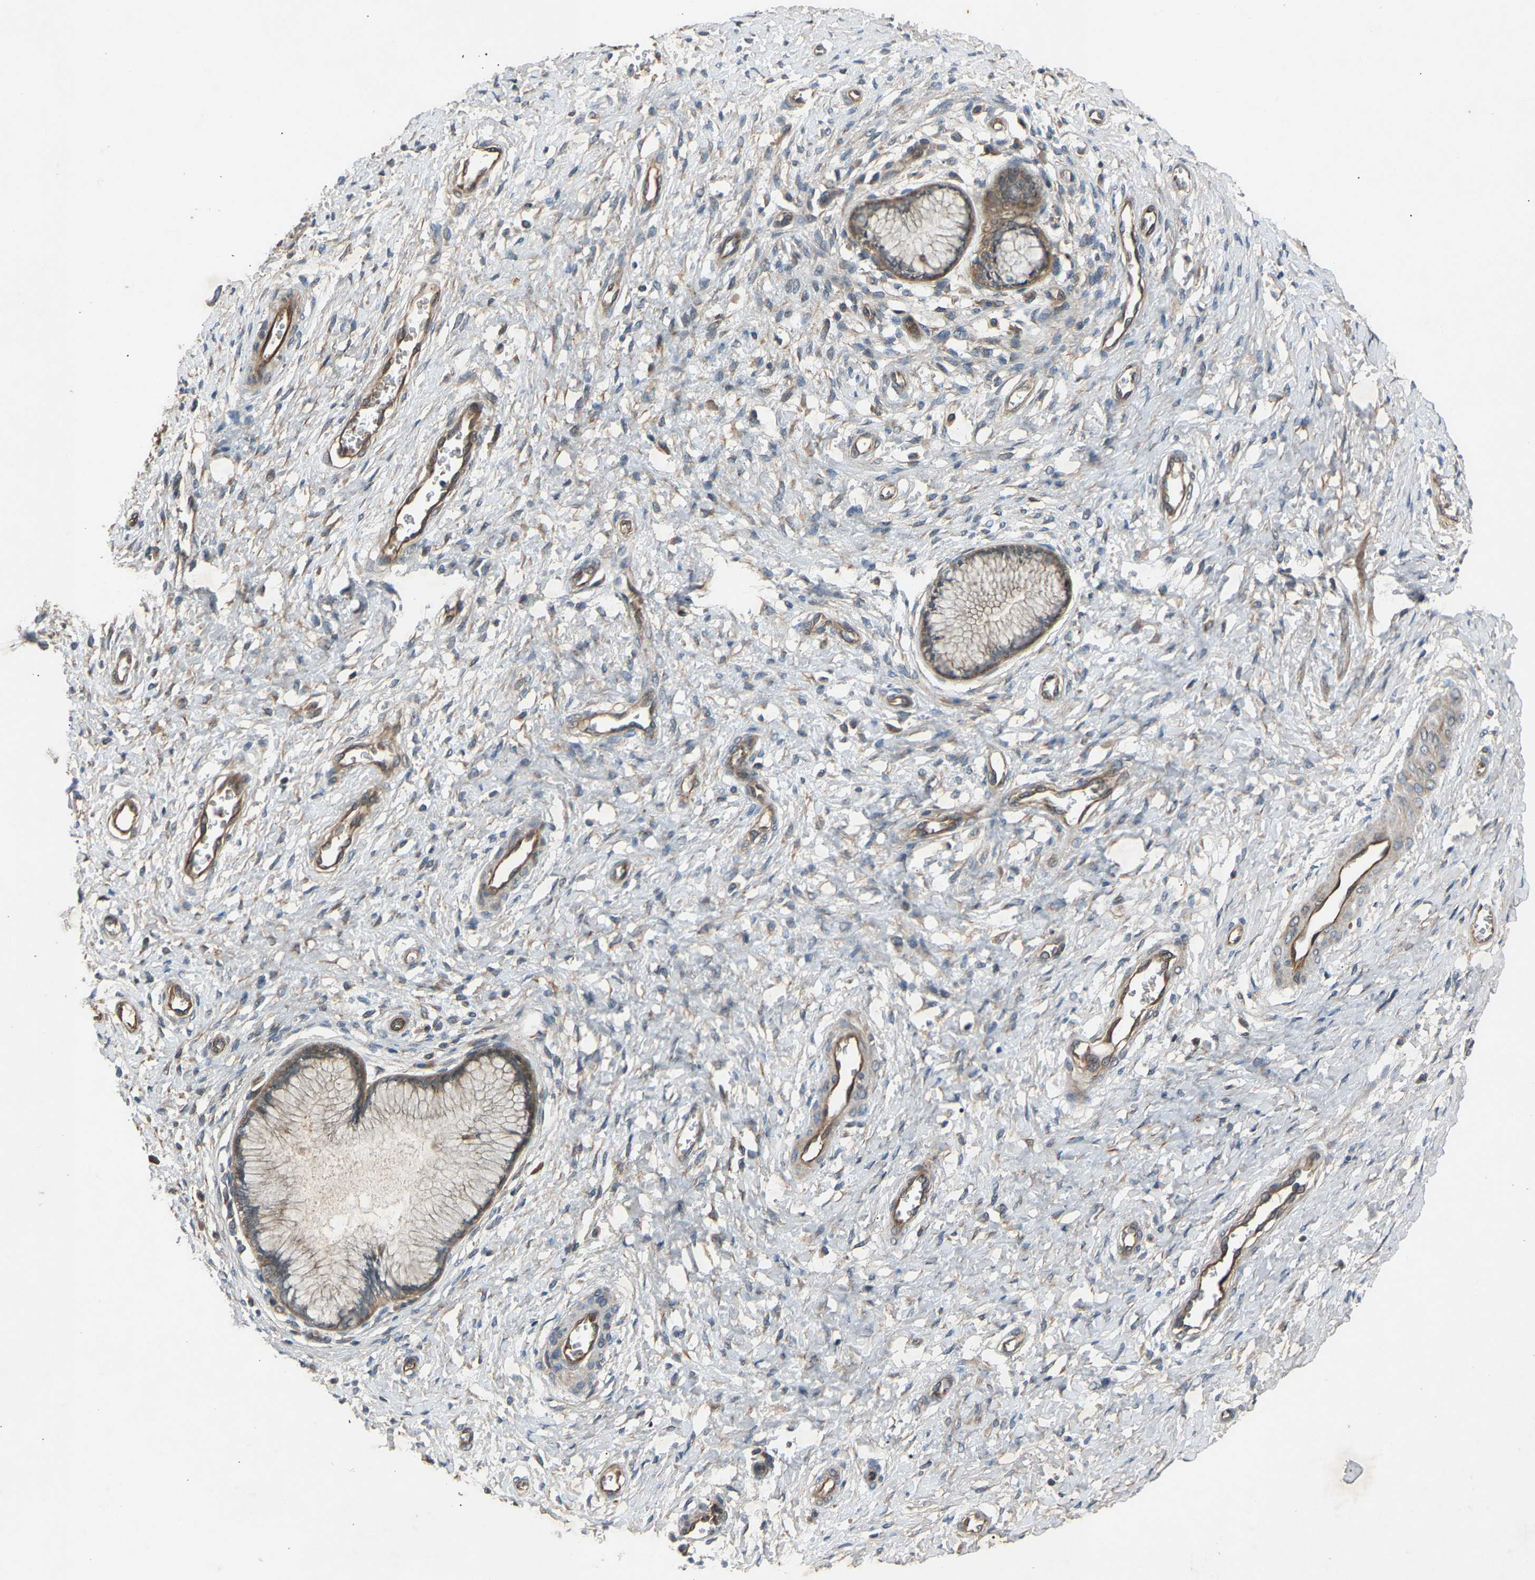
{"staining": {"intensity": "weak", "quantity": ">75%", "location": "cytoplasmic/membranous"}, "tissue": "cervix", "cell_type": "Glandular cells", "image_type": "normal", "snomed": [{"axis": "morphology", "description": "Normal tissue, NOS"}, {"axis": "topography", "description": "Cervix"}], "caption": "Cervix stained with IHC demonstrates weak cytoplasmic/membranous positivity in approximately >75% of glandular cells. The protein is stained brown, and the nuclei are stained in blue (DAB IHC with brightfield microscopy, high magnification).", "gene": "GAS2L1", "patient": {"sex": "female", "age": 55}}